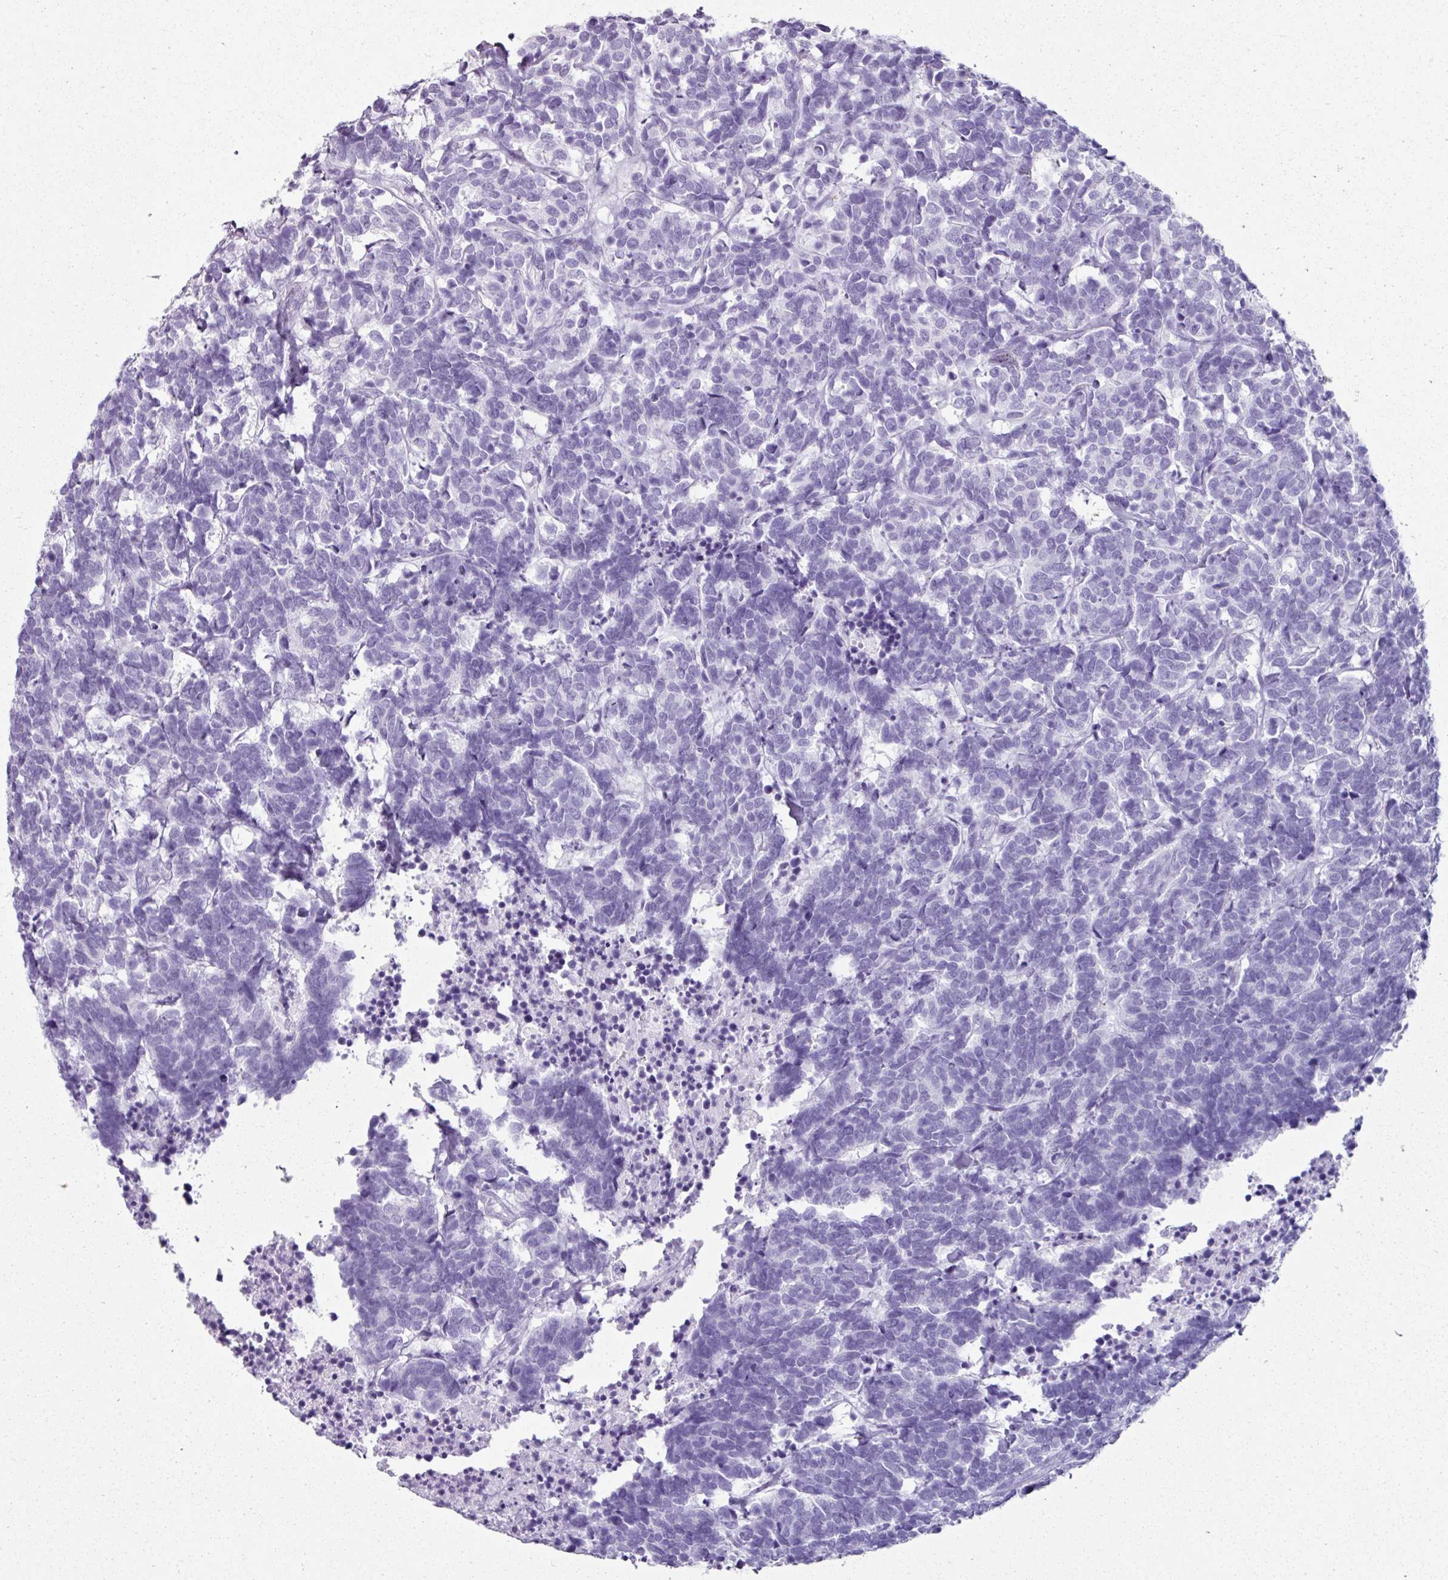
{"staining": {"intensity": "negative", "quantity": "none", "location": "none"}, "tissue": "carcinoid", "cell_type": "Tumor cells", "image_type": "cancer", "snomed": [{"axis": "morphology", "description": "Carcinoma, NOS"}, {"axis": "morphology", "description": "Carcinoid, malignant, NOS"}, {"axis": "topography", "description": "Urinary bladder"}], "caption": "Tumor cells are negative for brown protein staining in carcinoid.", "gene": "SCT", "patient": {"sex": "male", "age": 57}}